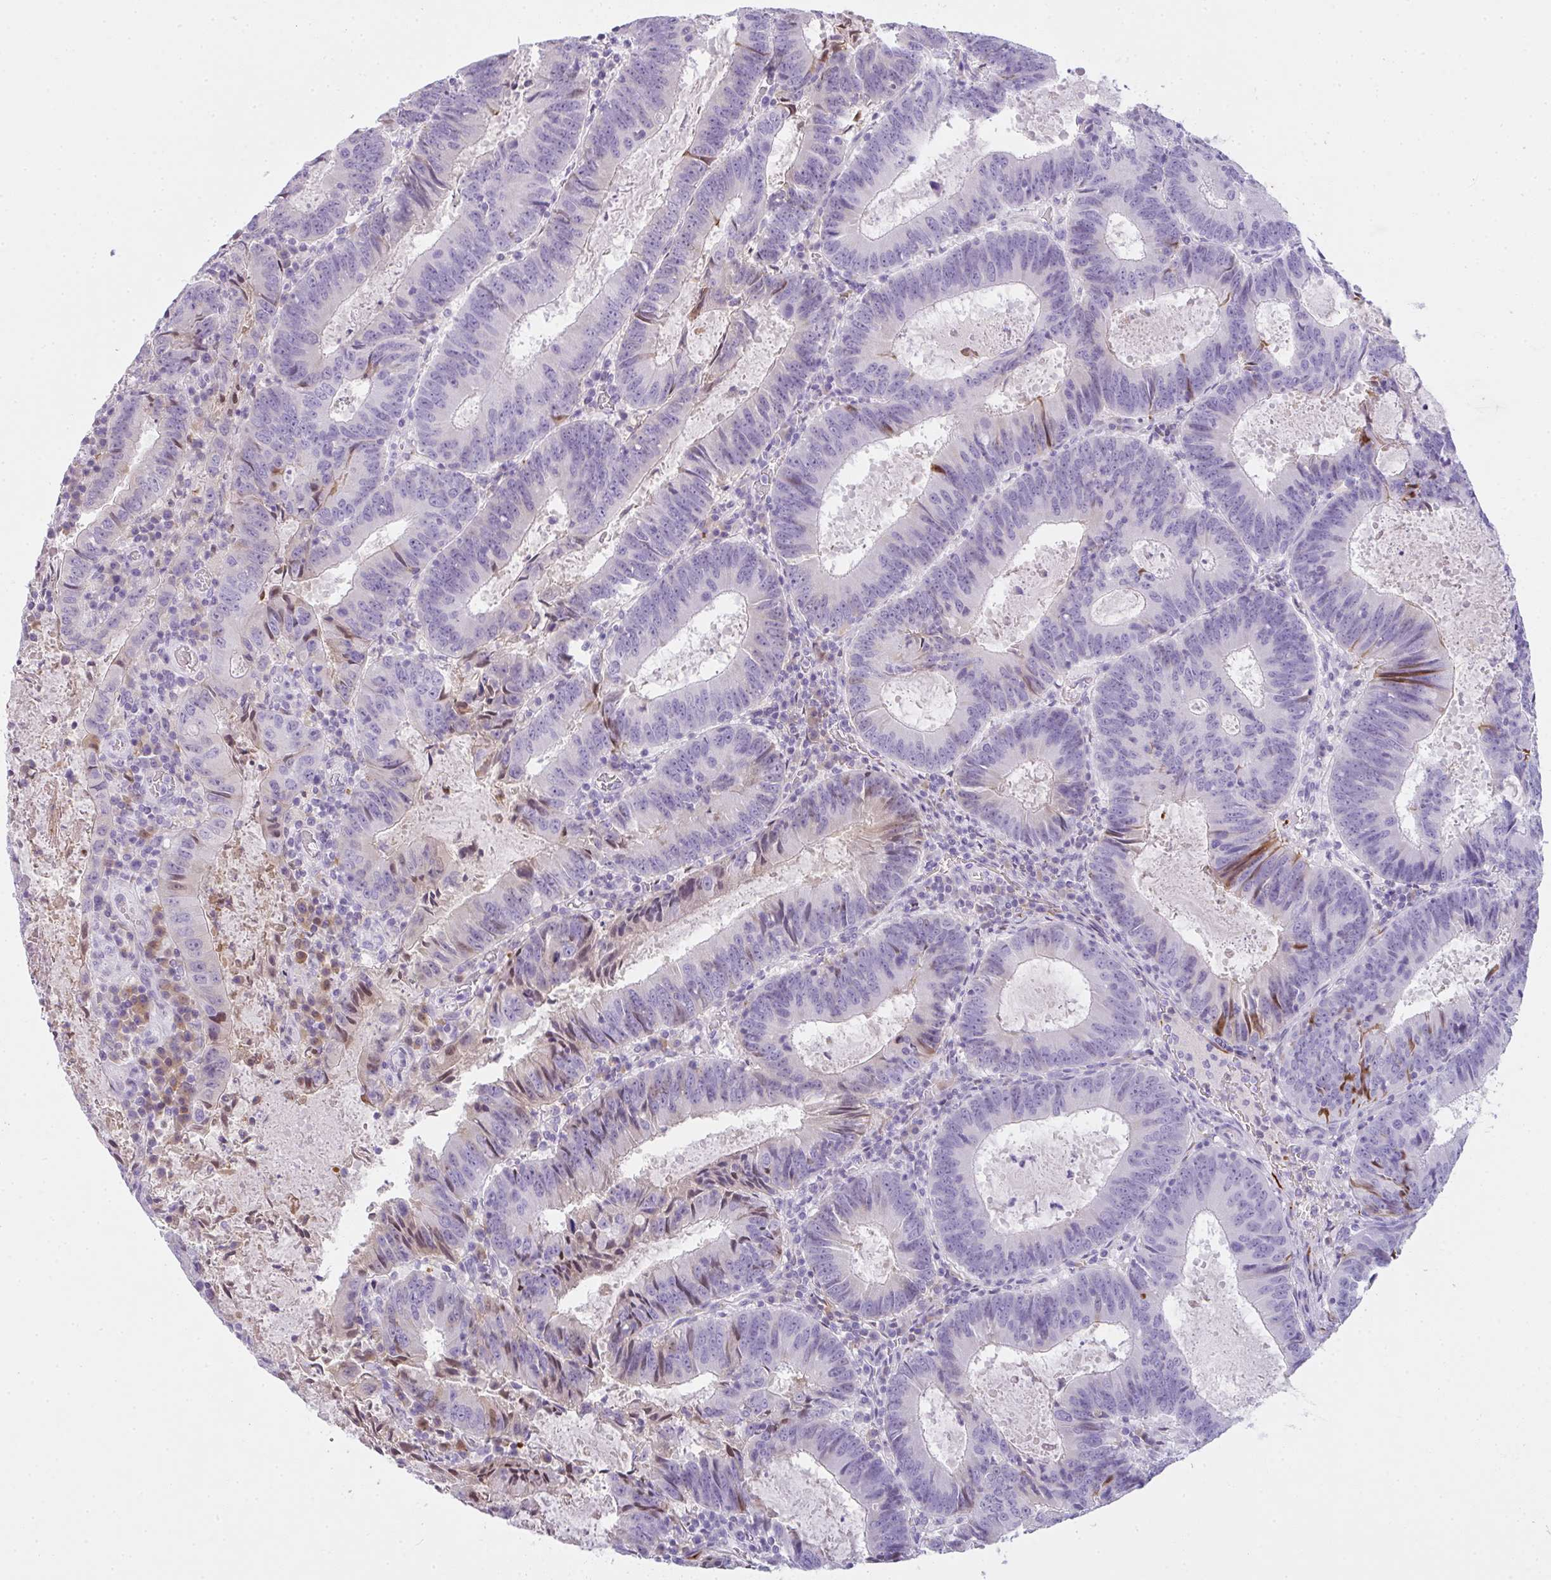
{"staining": {"intensity": "negative", "quantity": "none", "location": "none"}, "tissue": "colorectal cancer", "cell_type": "Tumor cells", "image_type": "cancer", "snomed": [{"axis": "morphology", "description": "Adenocarcinoma, NOS"}, {"axis": "topography", "description": "Colon"}], "caption": "The micrograph demonstrates no staining of tumor cells in colorectal cancer.", "gene": "COX7B", "patient": {"sex": "male", "age": 67}}